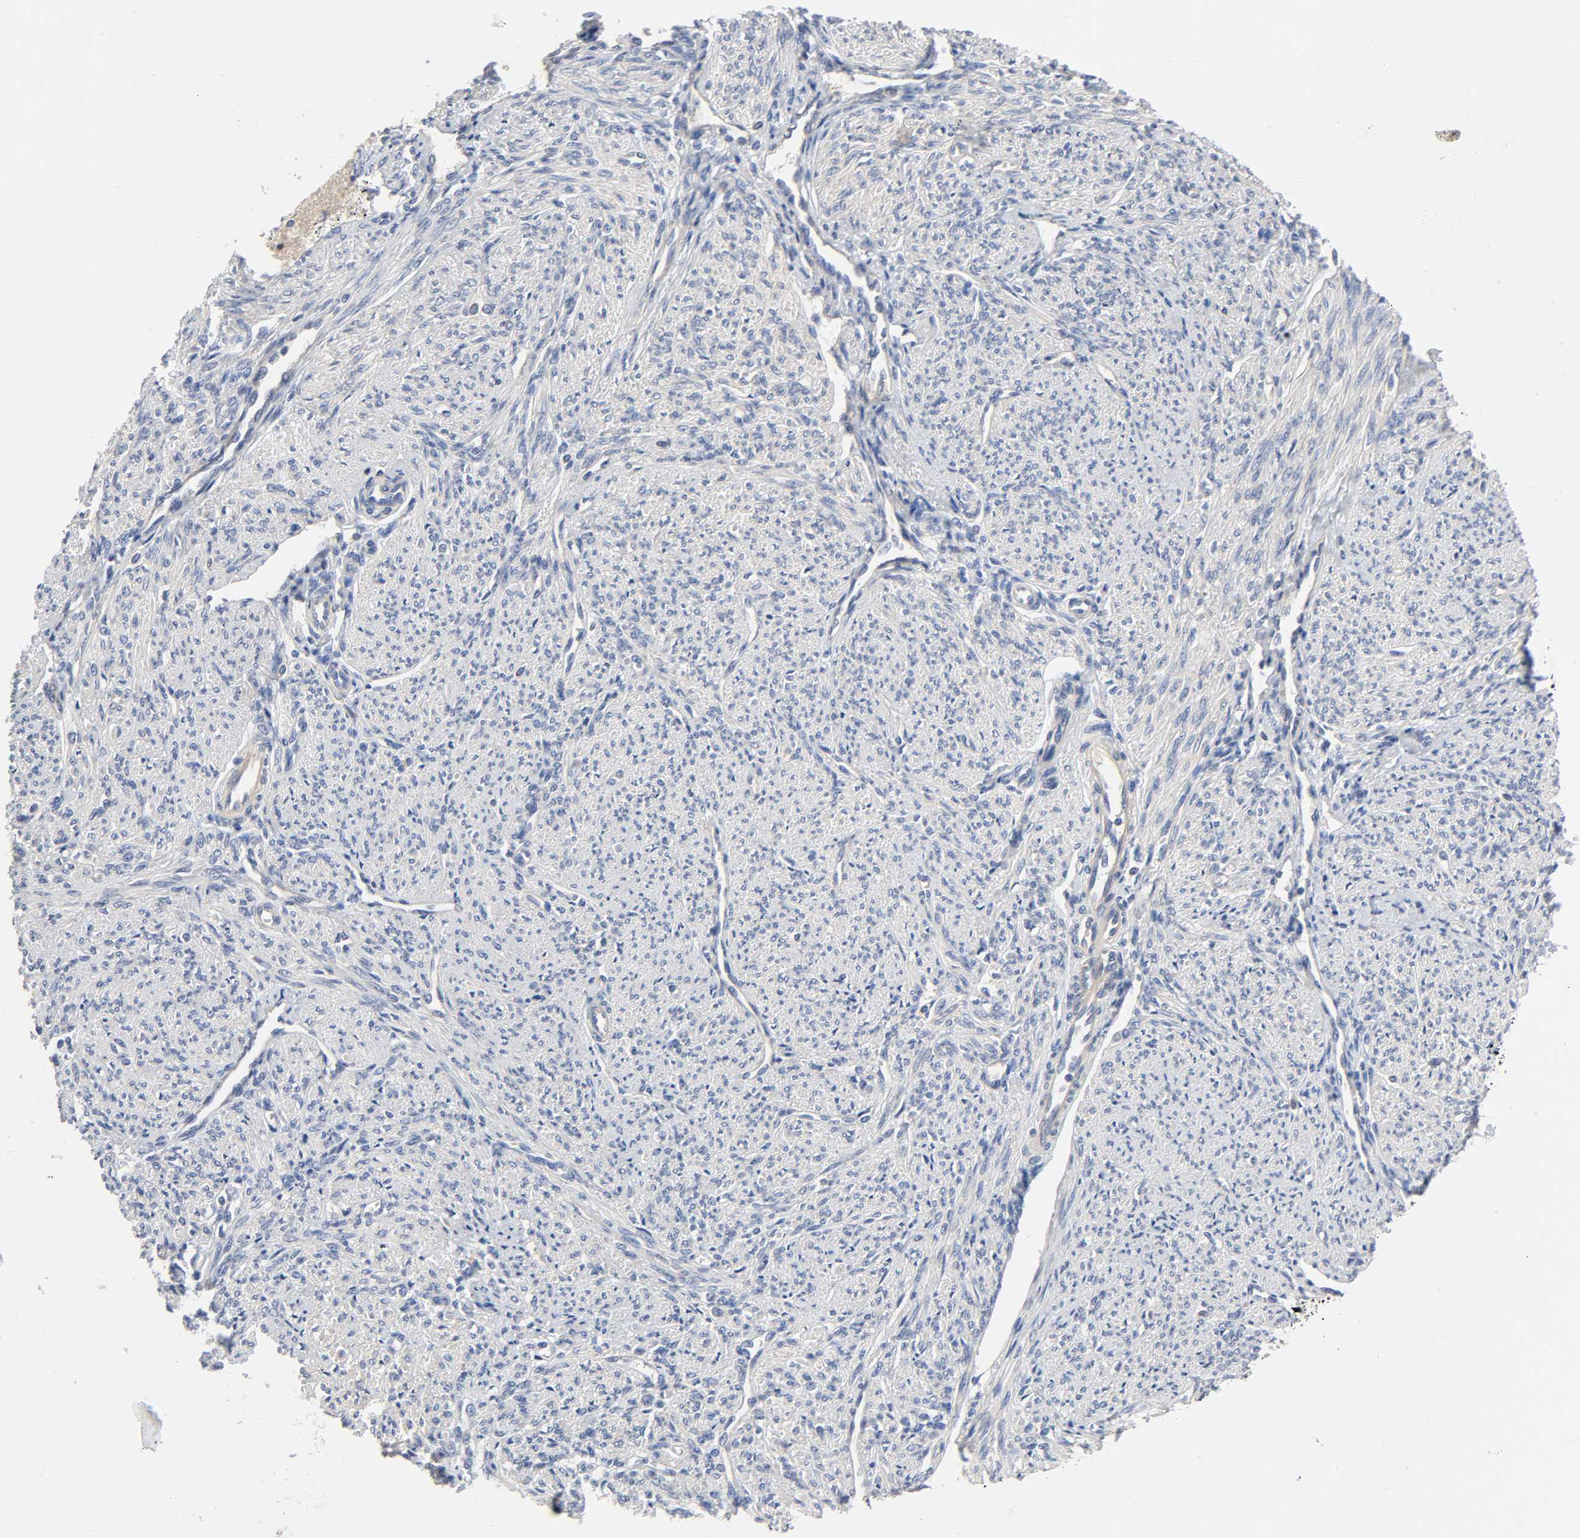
{"staining": {"intensity": "moderate", "quantity": "<25%", "location": "cytoplasmic/membranous"}, "tissue": "smooth muscle", "cell_type": "Smooth muscle cells", "image_type": "normal", "snomed": [{"axis": "morphology", "description": "Normal tissue, NOS"}, {"axis": "topography", "description": "Smooth muscle"}], "caption": "Immunohistochemical staining of benign human smooth muscle reveals <25% levels of moderate cytoplasmic/membranous protein expression in about <25% of smooth muscle cells.", "gene": "PRKAB1", "patient": {"sex": "female", "age": 65}}